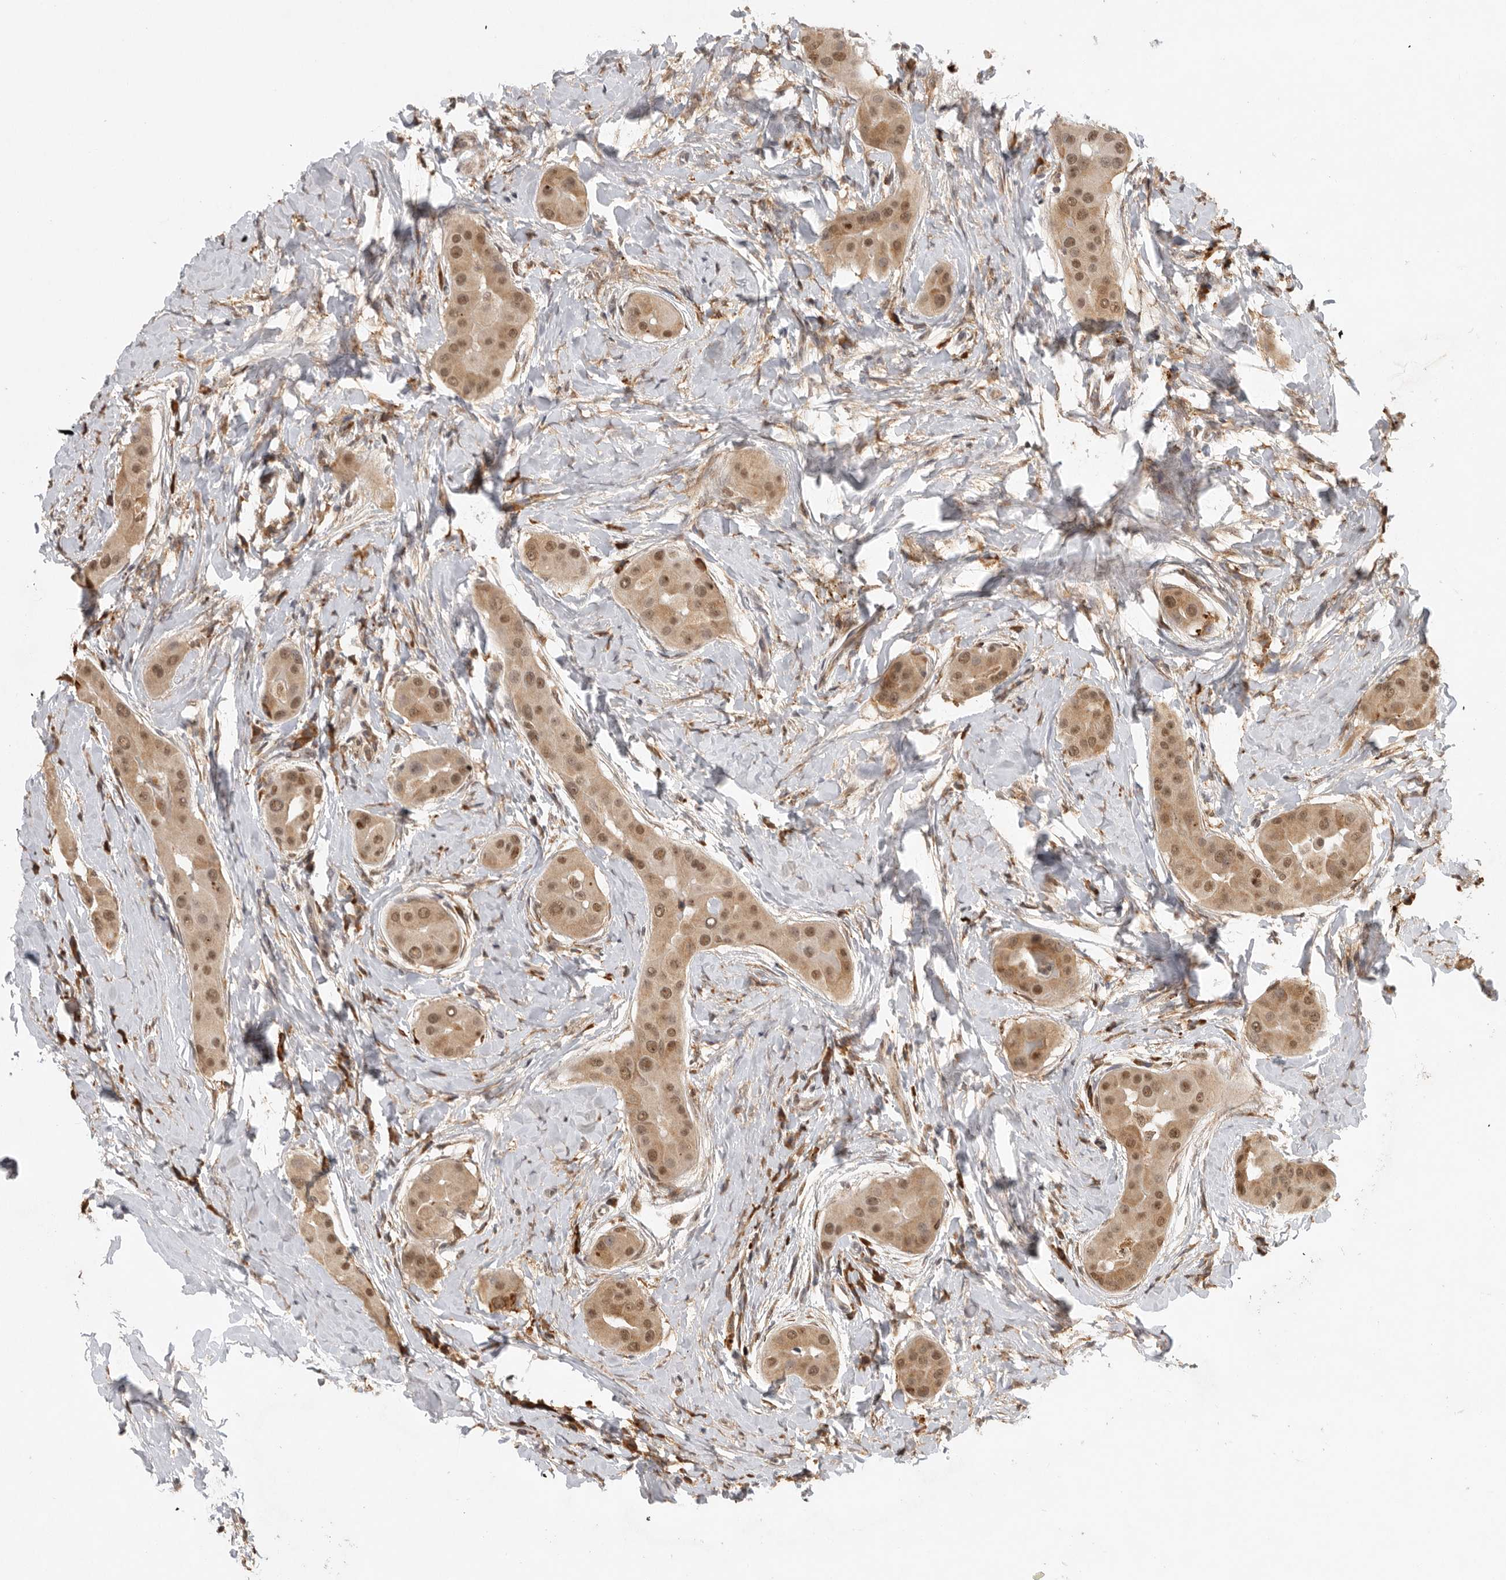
{"staining": {"intensity": "moderate", "quantity": ">75%", "location": "cytoplasmic/membranous,nuclear"}, "tissue": "thyroid cancer", "cell_type": "Tumor cells", "image_type": "cancer", "snomed": [{"axis": "morphology", "description": "Papillary adenocarcinoma, NOS"}, {"axis": "topography", "description": "Thyroid gland"}], "caption": "Protein staining exhibits moderate cytoplasmic/membranous and nuclear expression in about >75% of tumor cells in thyroid papillary adenocarcinoma.", "gene": "ZNF83", "patient": {"sex": "male", "age": 33}}